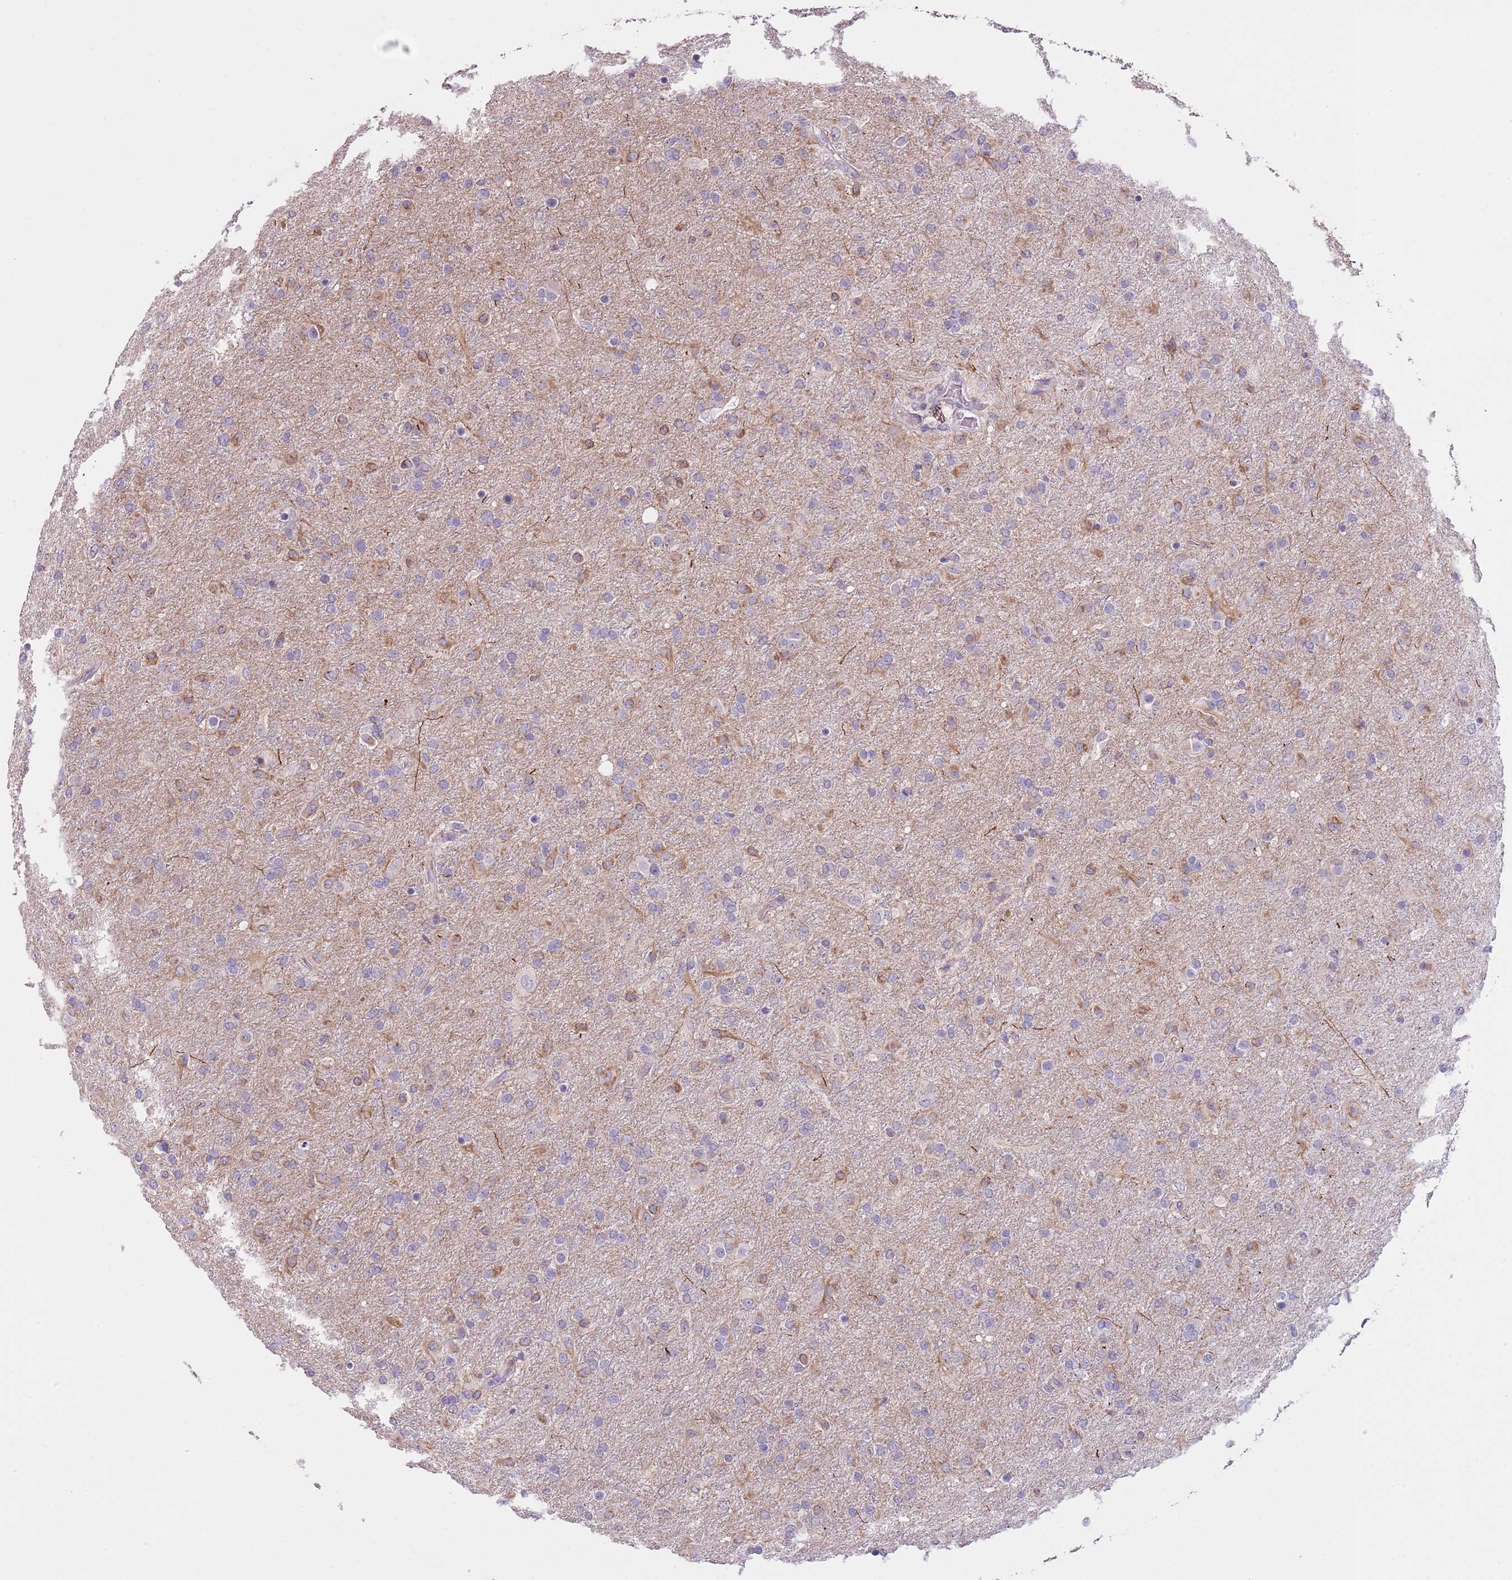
{"staining": {"intensity": "negative", "quantity": "none", "location": "none"}, "tissue": "glioma", "cell_type": "Tumor cells", "image_type": "cancer", "snomed": [{"axis": "morphology", "description": "Glioma, malignant, Low grade"}, {"axis": "topography", "description": "Brain"}], "caption": "High magnification brightfield microscopy of malignant glioma (low-grade) stained with DAB (brown) and counterstained with hematoxylin (blue): tumor cells show no significant positivity.", "gene": "SLC35E3", "patient": {"sex": "male", "age": 65}}